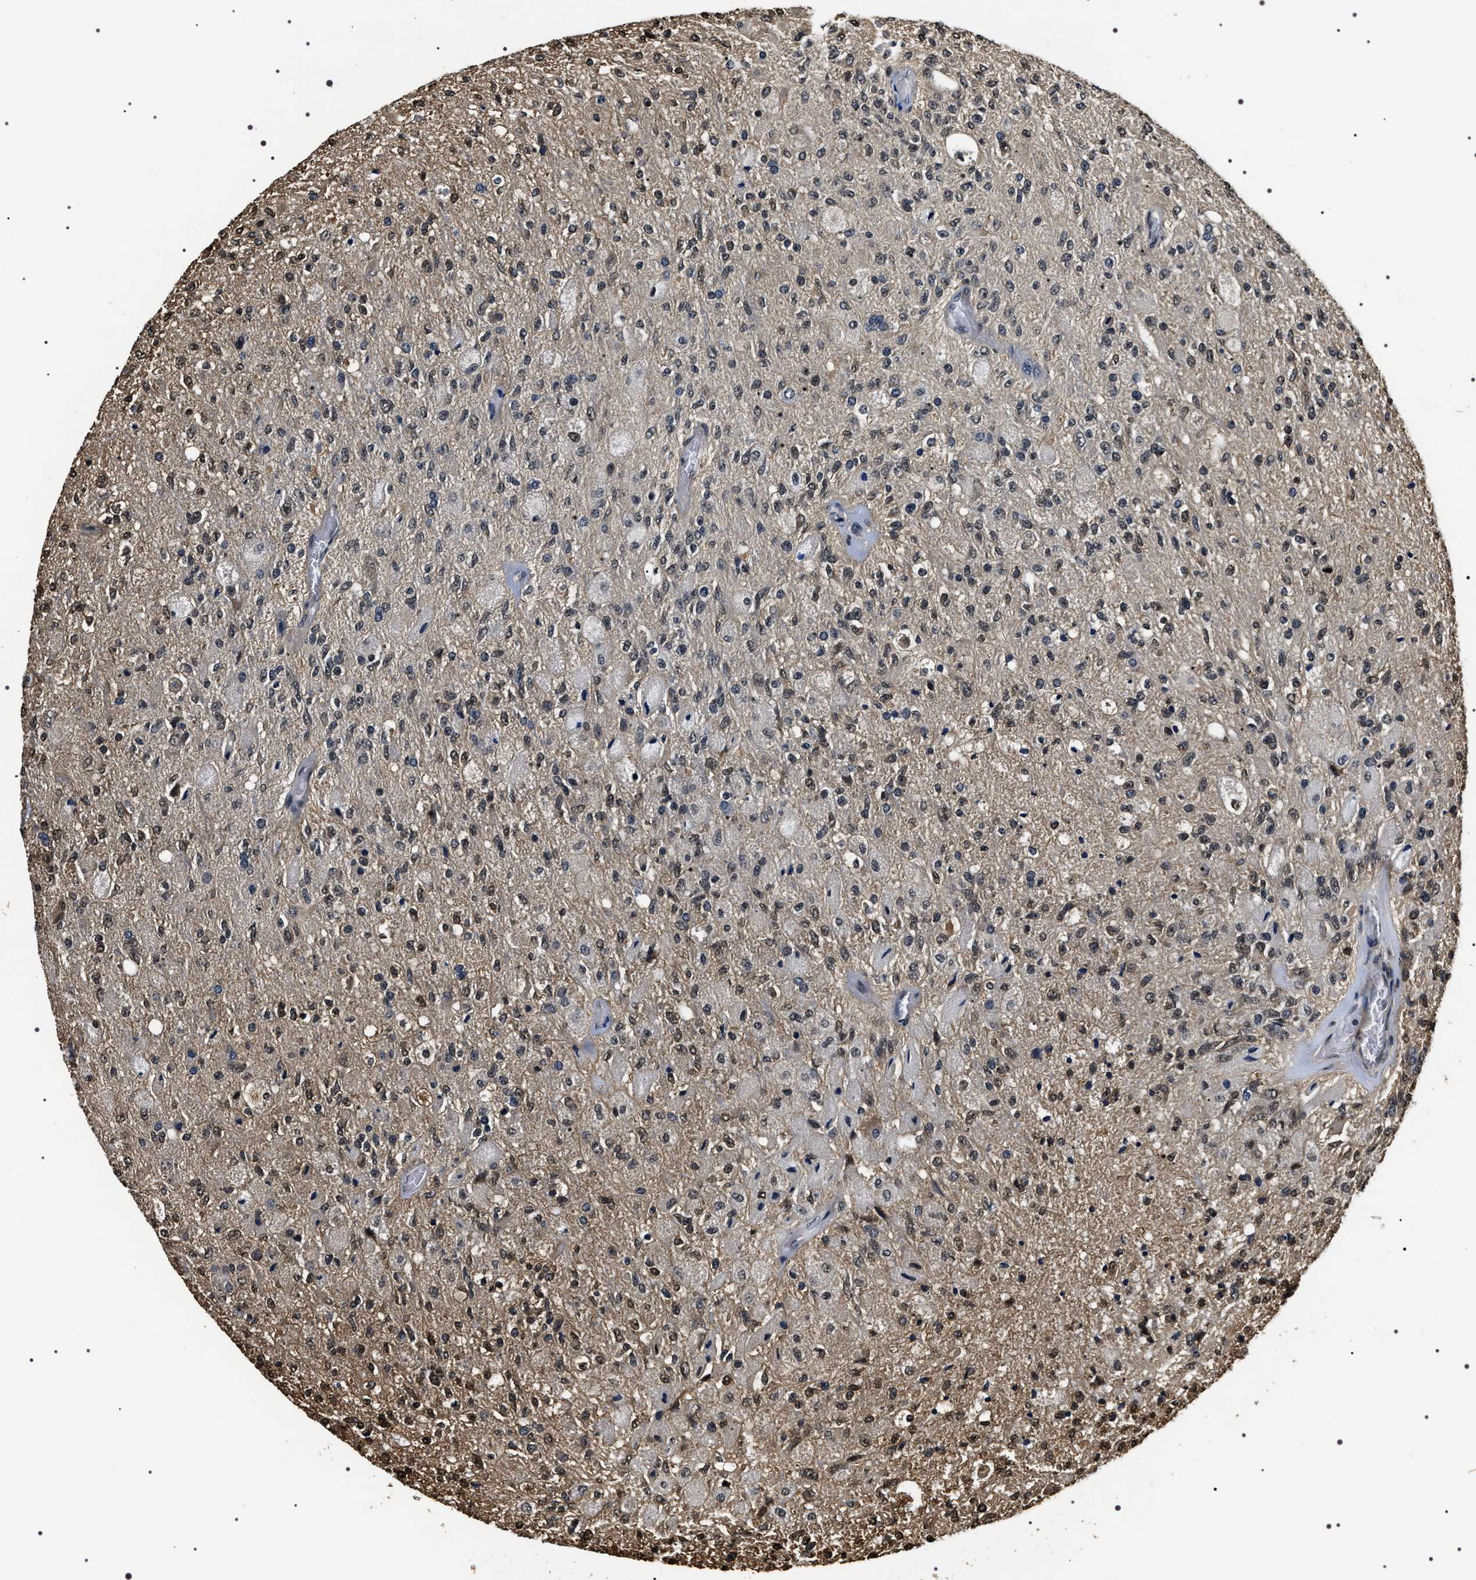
{"staining": {"intensity": "weak", "quantity": "<25%", "location": "cytoplasmic/membranous,nuclear"}, "tissue": "glioma", "cell_type": "Tumor cells", "image_type": "cancer", "snomed": [{"axis": "morphology", "description": "Normal tissue, NOS"}, {"axis": "morphology", "description": "Glioma, malignant, High grade"}, {"axis": "topography", "description": "Cerebral cortex"}], "caption": "Human malignant high-grade glioma stained for a protein using IHC reveals no positivity in tumor cells.", "gene": "ARHGAP22", "patient": {"sex": "male", "age": 77}}